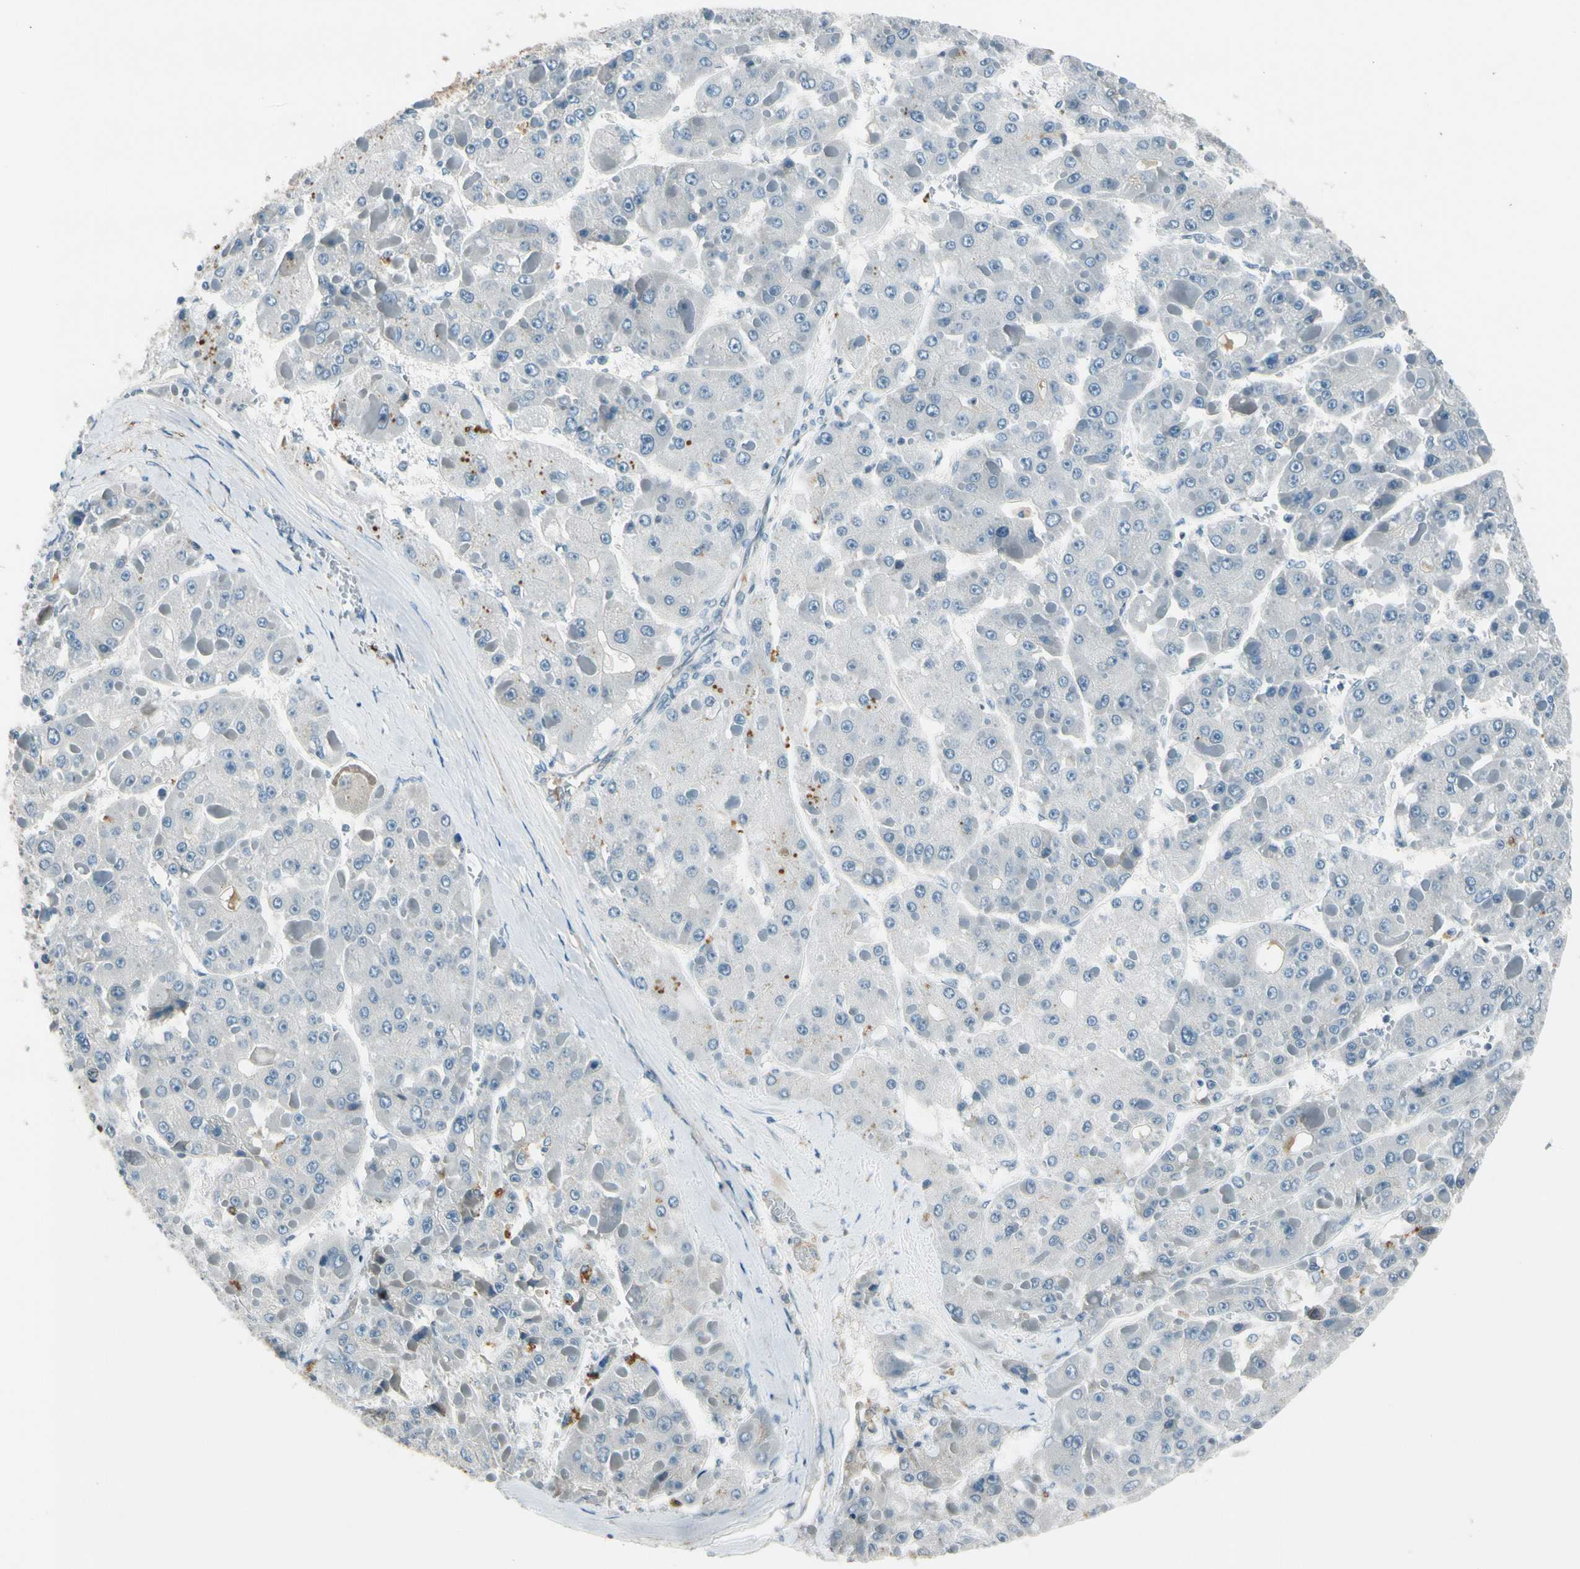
{"staining": {"intensity": "negative", "quantity": "none", "location": "none"}, "tissue": "liver cancer", "cell_type": "Tumor cells", "image_type": "cancer", "snomed": [{"axis": "morphology", "description": "Carcinoma, Hepatocellular, NOS"}, {"axis": "topography", "description": "Liver"}], "caption": "DAB immunohistochemical staining of liver cancer exhibits no significant staining in tumor cells.", "gene": "PDPN", "patient": {"sex": "female", "age": 73}}